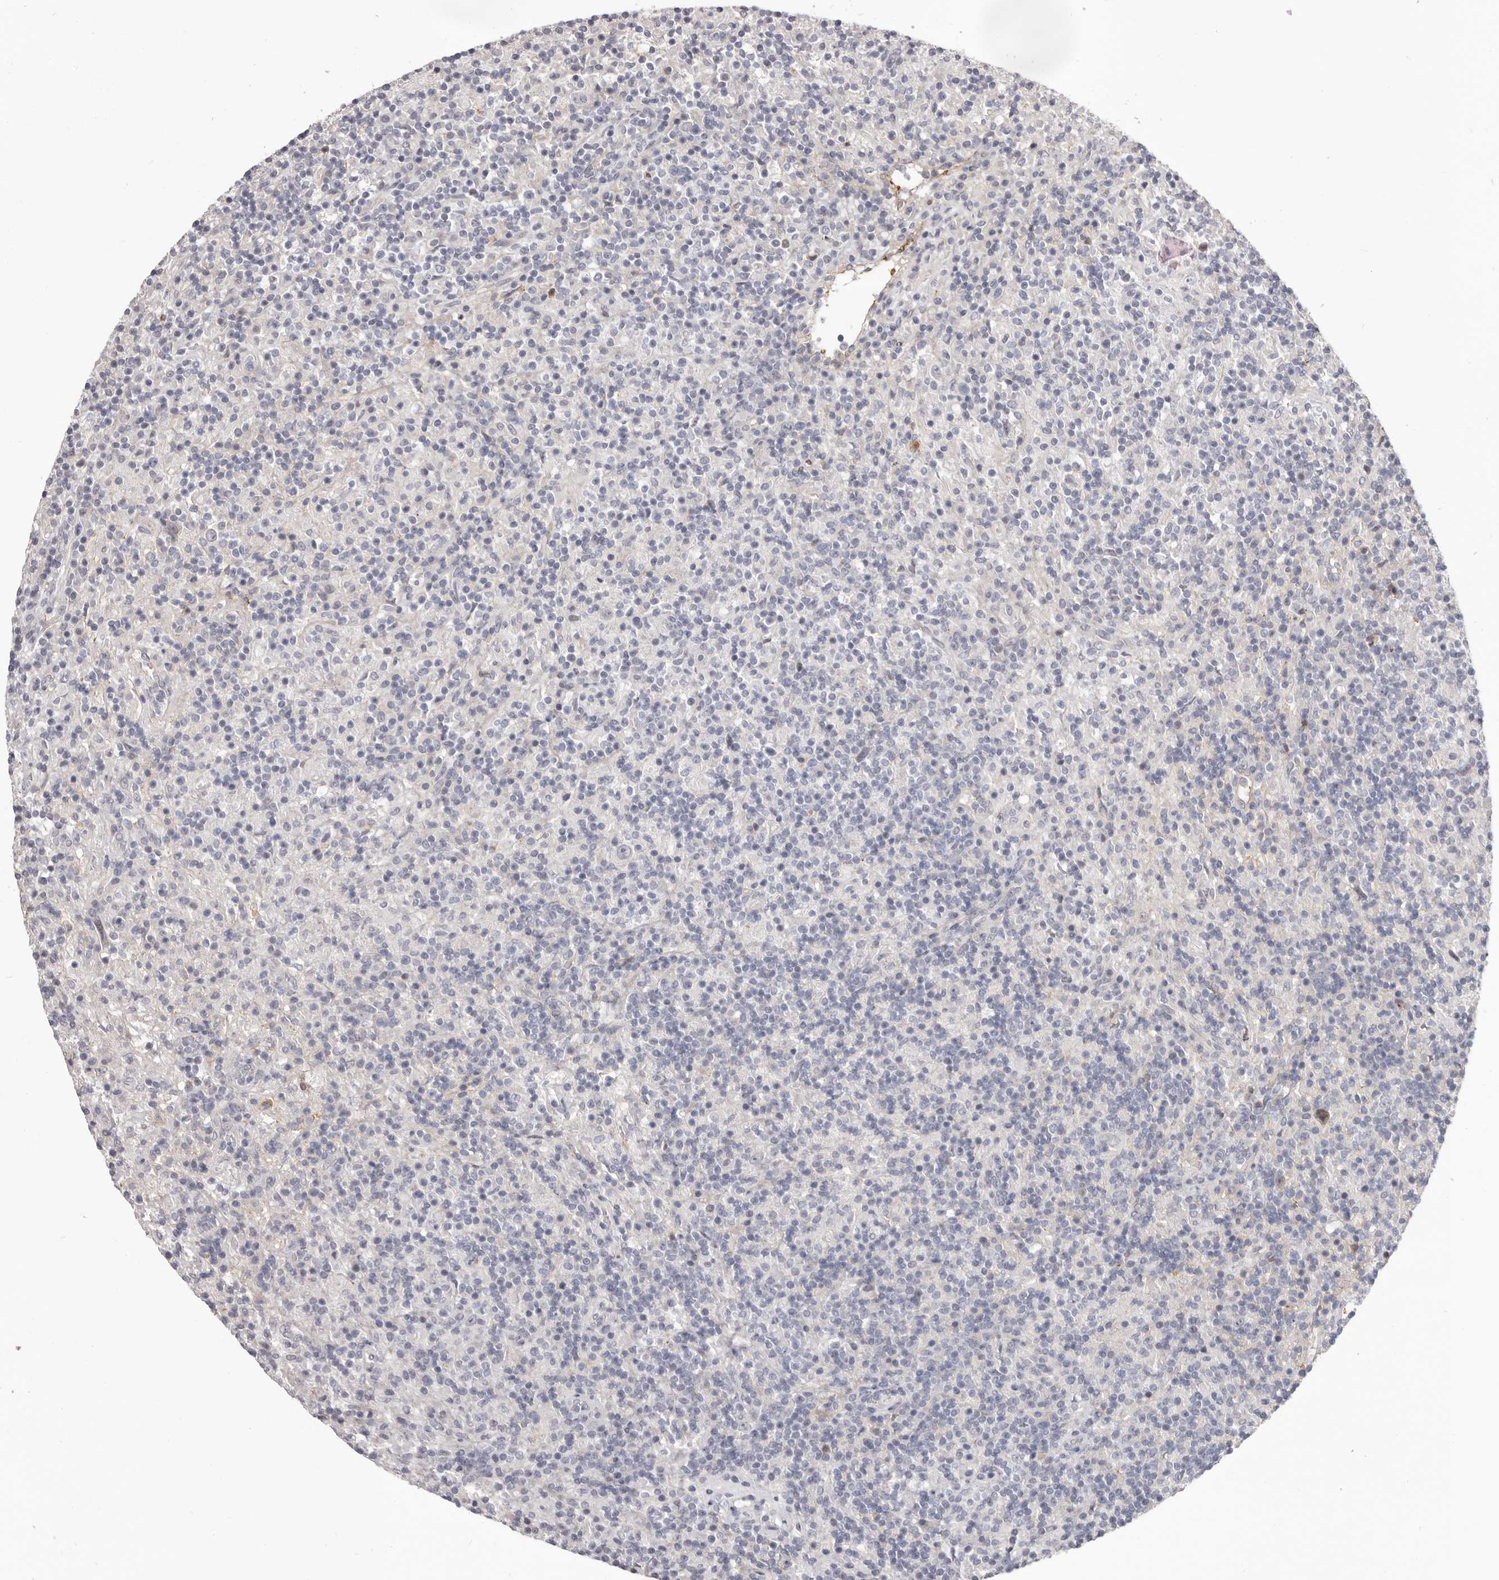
{"staining": {"intensity": "negative", "quantity": "none", "location": "none"}, "tissue": "lymphoma", "cell_type": "Tumor cells", "image_type": "cancer", "snomed": [{"axis": "morphology", "description": "Hodgkin's disease, NOS"}, {"axis": "topography", "description": "Lymph node"}], "caption": "Tumor cells show no significant positivity in Hodgkin's disease.", "gene": "OTUD3", "patient": {"sex": "male", "age": 70}}